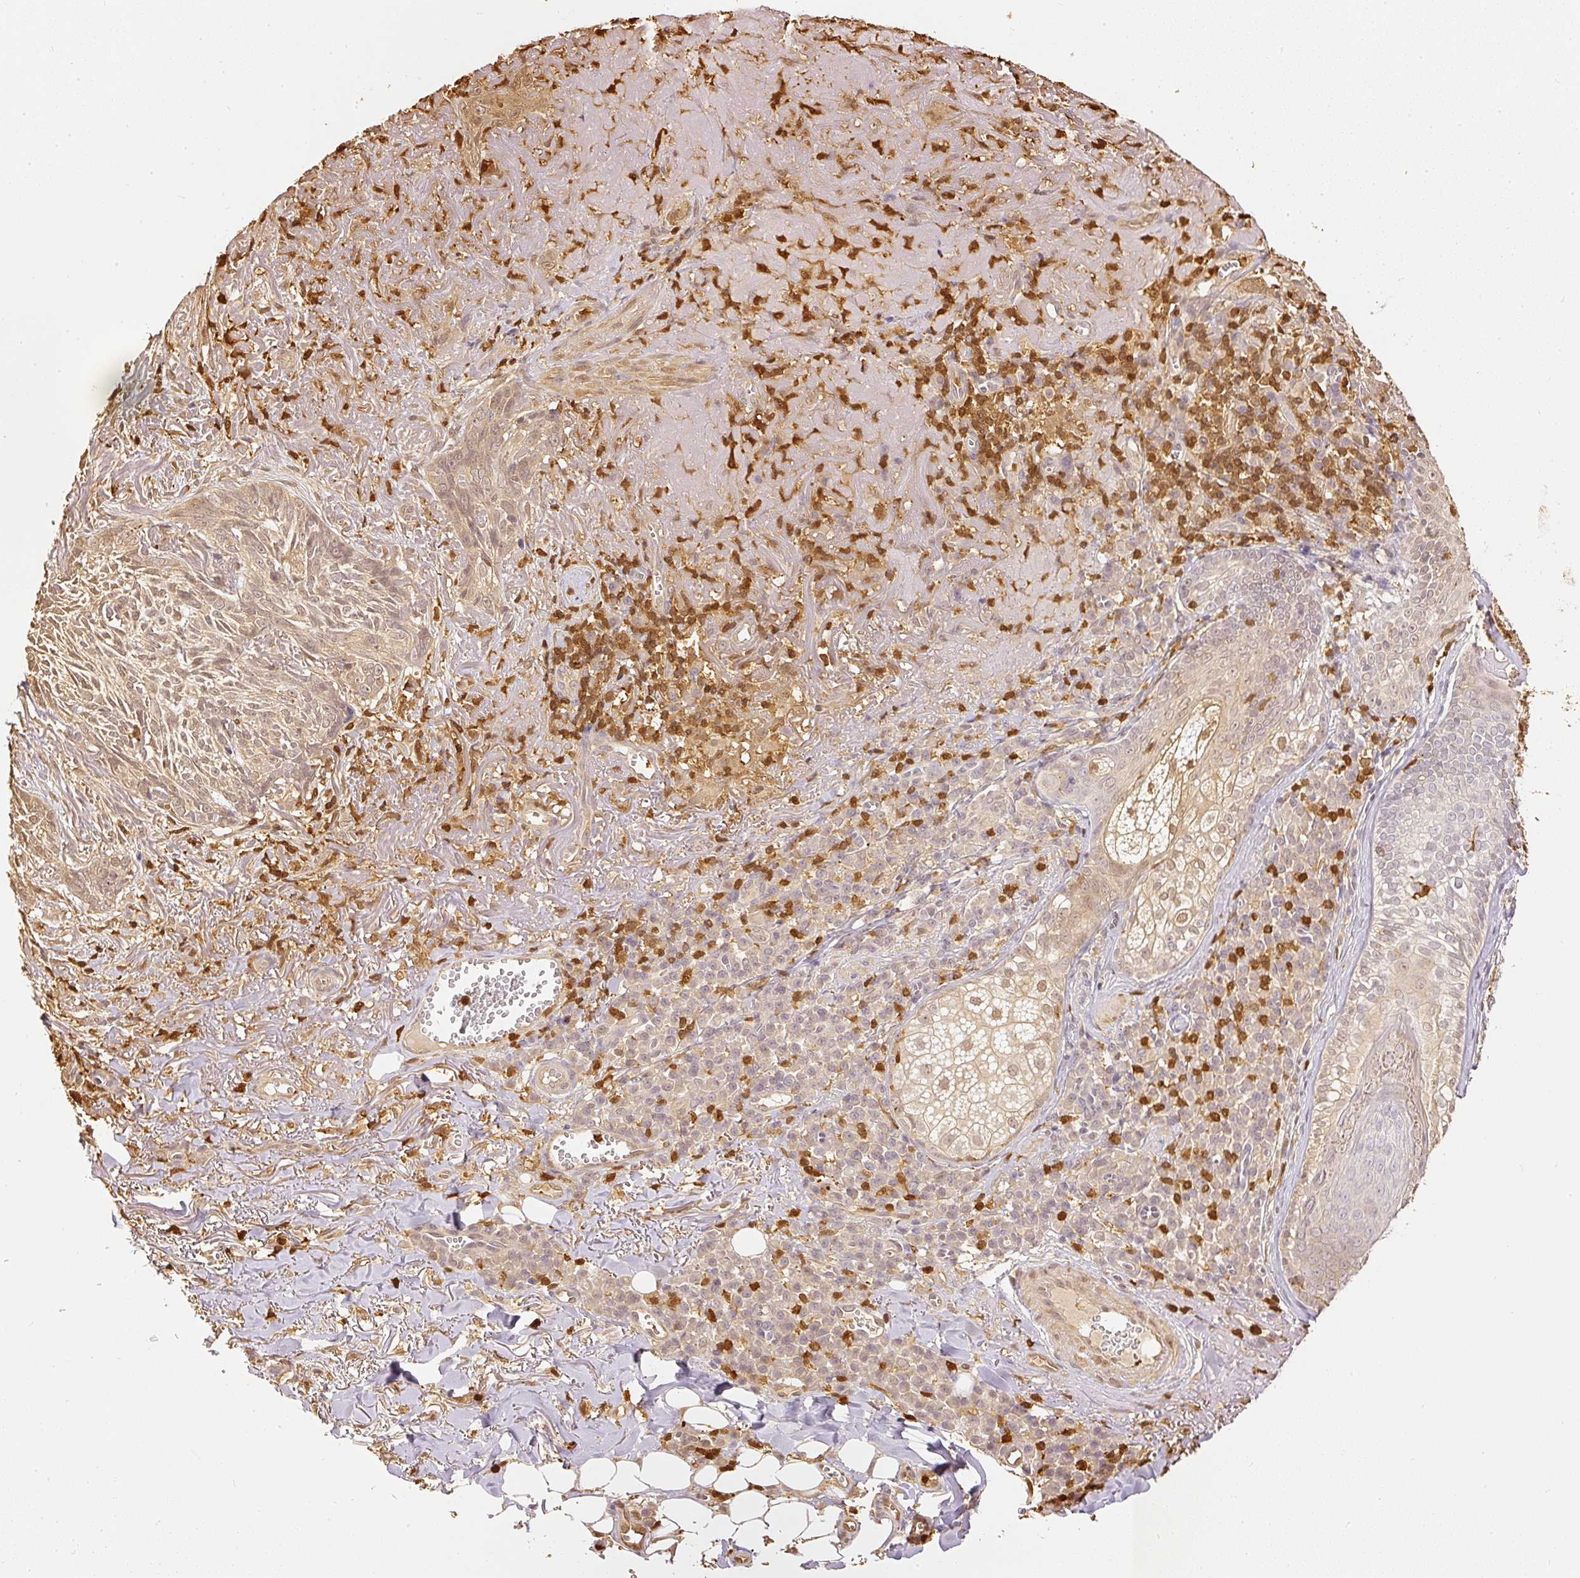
{"staining": {"intensity": "moderate", "quantity": ">75%", "location": "cytoplasmic/membranous,nuclear"}, "tissue": "skin cancer", "cell_type": "Tumor cells", "image_type": "cancer", "snomed": [{"axis": "morphology", "description": "Basal cell carcinoma"}, {"axis": "topography", "description": "Skin"}, {"axis": "topography", "description": "Skin of face"}], "caption": "An image showing moderate cytoplasmic/membranous and nuclear positivity in approximately >75% of tumor cells in skin cancer, as visualized by brown immunohistochemical staining.", "gene": "PFN1", "patient": {"sex": "female", "age": 95}}